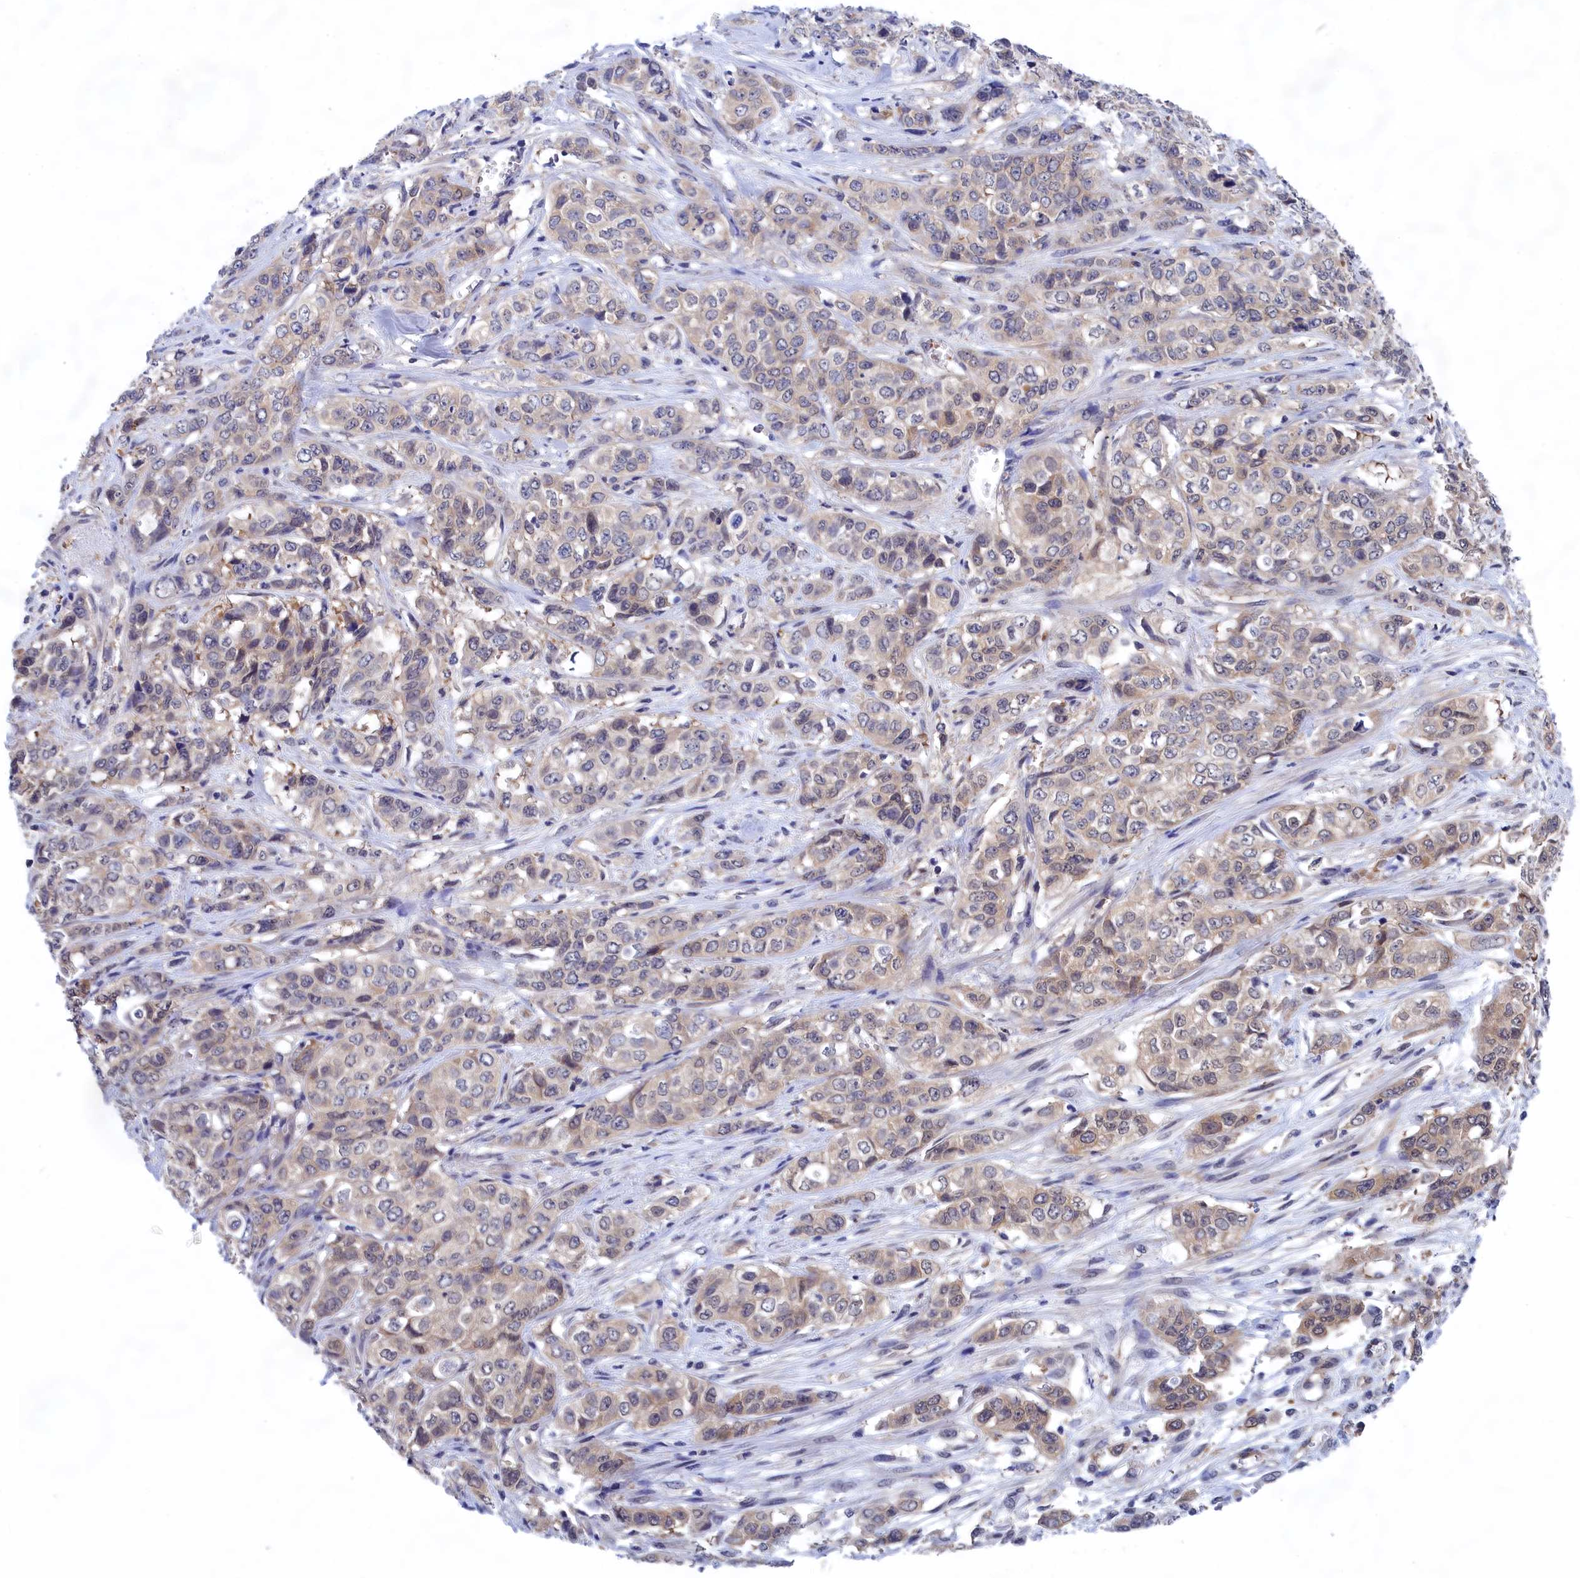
{"staining": {"intensity": "weak", "quantity": "<25%", "location": "cytoplasmic/membranous"}, "tissue": "stomach cancer", "cell_type": "Tumor cells", "image_type": "cancer", "snomed": [{"axis": "morphology", "description": "Adenocarcinoma, NOS"}, {"axis": "topography", "description": "Stomach, upper"}], "caption": "Immunohistochemistry image of human stomach adenocarcinoma stained for a protein (brown), which displays no expression in tumor cells.", "gene": "PGP", "patient": {"sex": "male", "age": 62}}